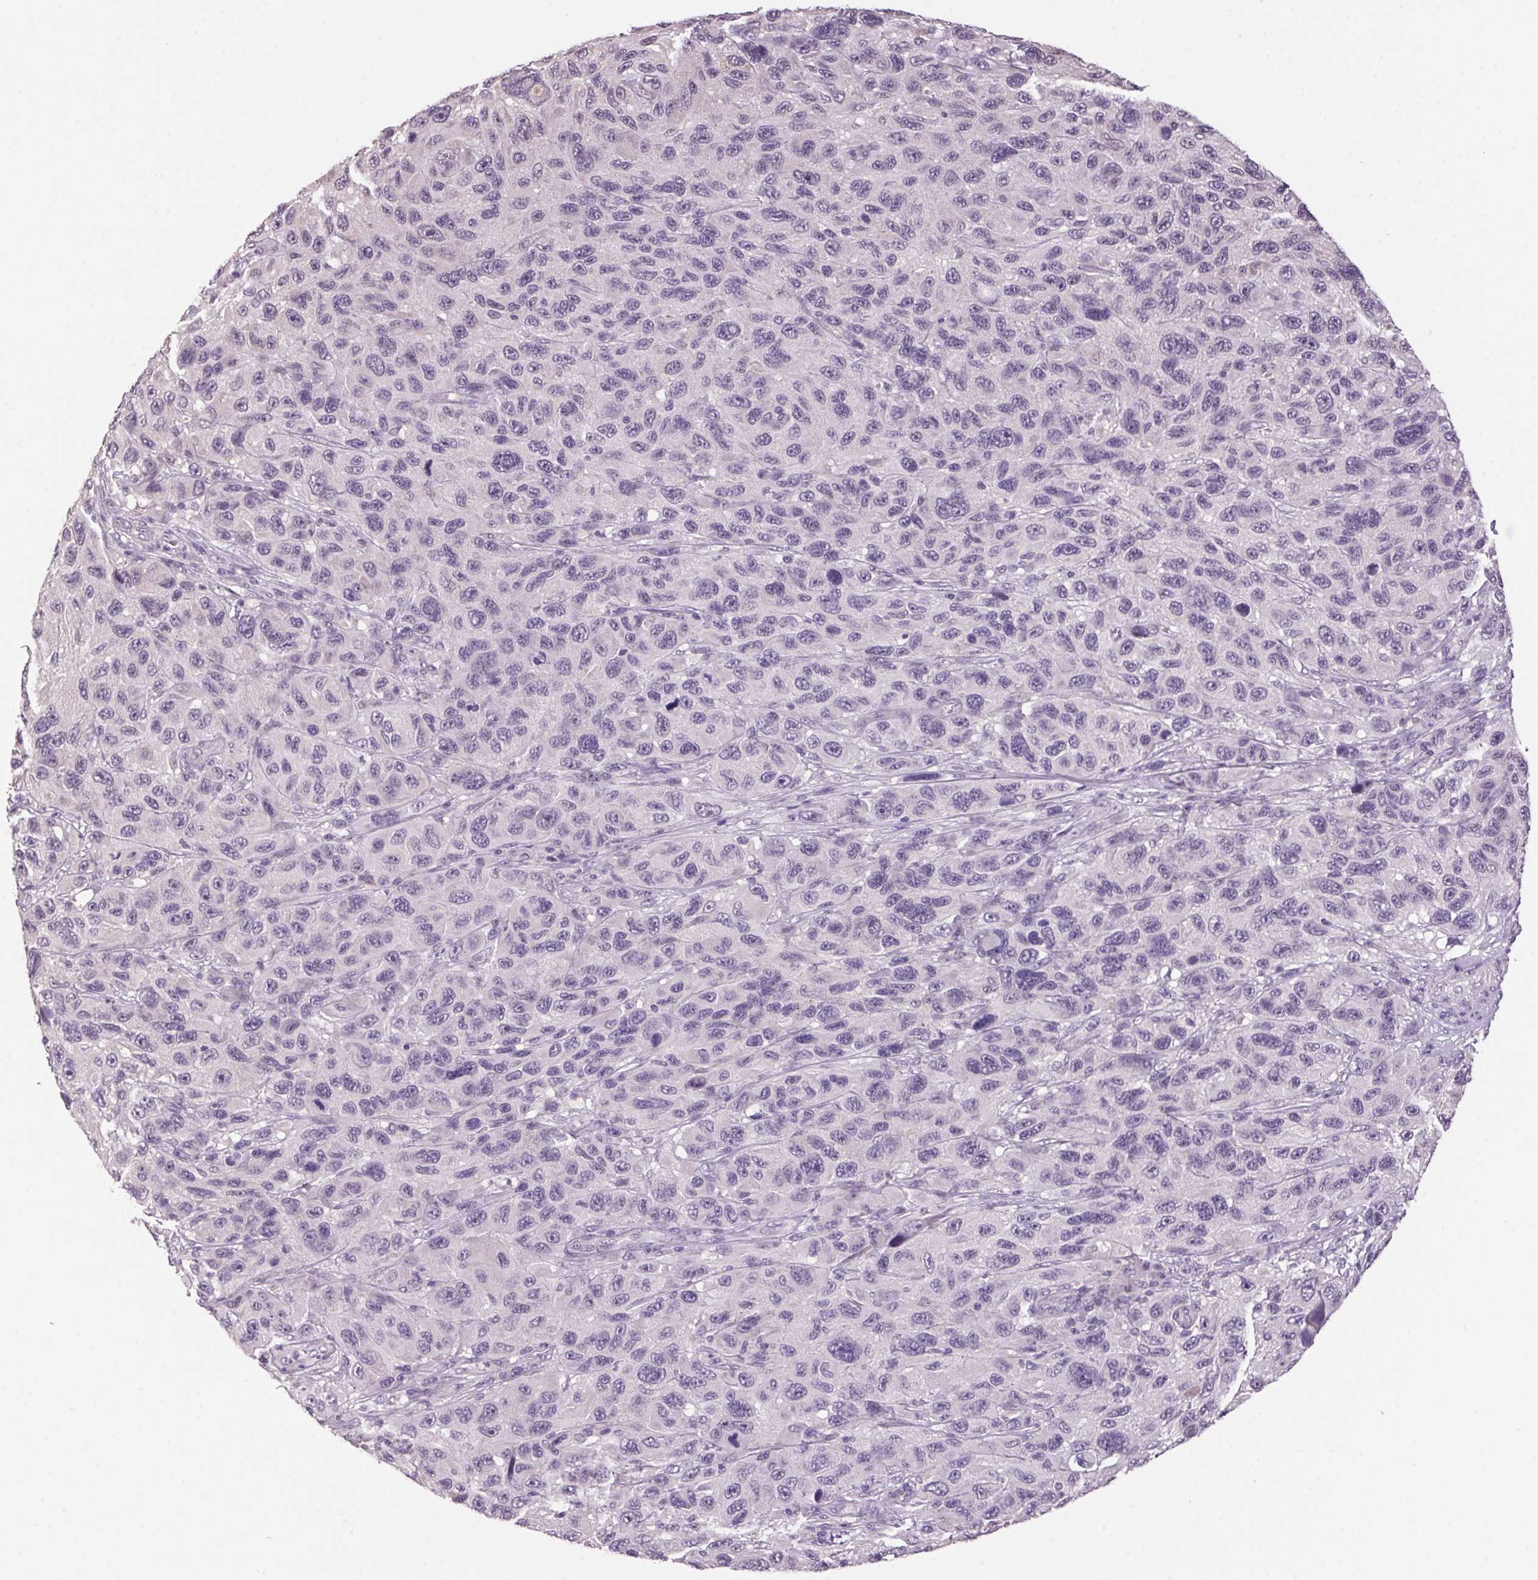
{"staining": {"intensity": "negative", "quantity": "none", "location": "none"}, "tissue": "melanoma", "cell_type": "Tumor cells", "image_type": "cancer", "snomed": [{"axis": "morphology", "description": "Malignant melanoma, NOS"}, {"axis": "topography", "description": "Skin"}], "caption": "There is no significant expression in tumor cells of melanoma.", "gene": "VWA3B", "patient": {"sex": "male", "age": 53}}